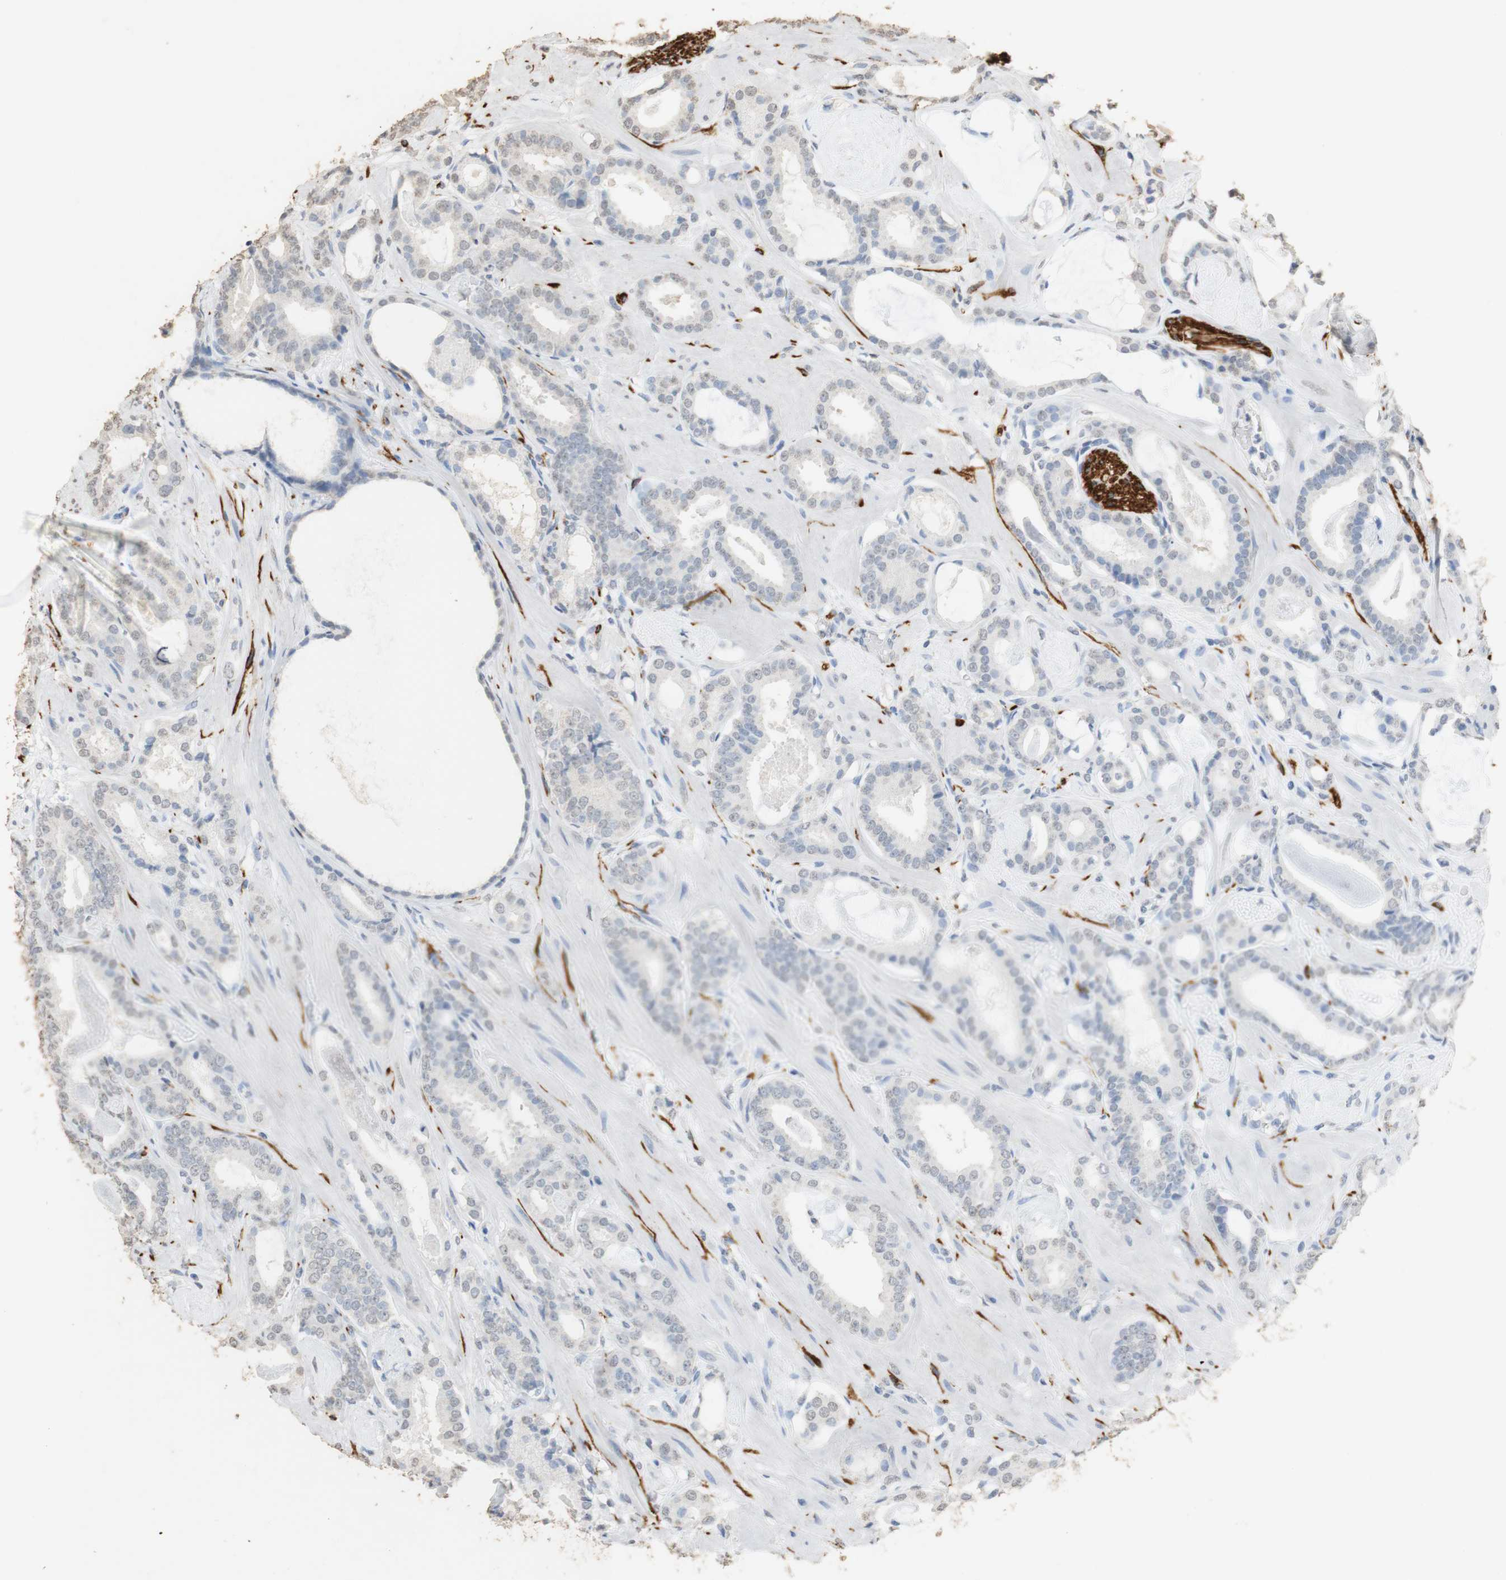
{"staining": {"intensity": "weak", "quantity": "<25%", "location": "cytoplasmic/membranous,nuclear"}, "tissue": "prostate cancer", "cell_type": "Tumor cells", "image_type": "cancer", "snomed": [{"axis": "morphology", "description": "Adenocarcinoma, Low grade"}, {"axis": "topography", "description": "Prostate"}], "caption": "An IHC image of prostate cancer (low-grade adenocarcinoma) is shown. There is no staining in tumor cells of prostate cancer (low-grade adenocarcinoma).", "gene": "L1CAM", "patient": {"sex": "male", "age": 53}}